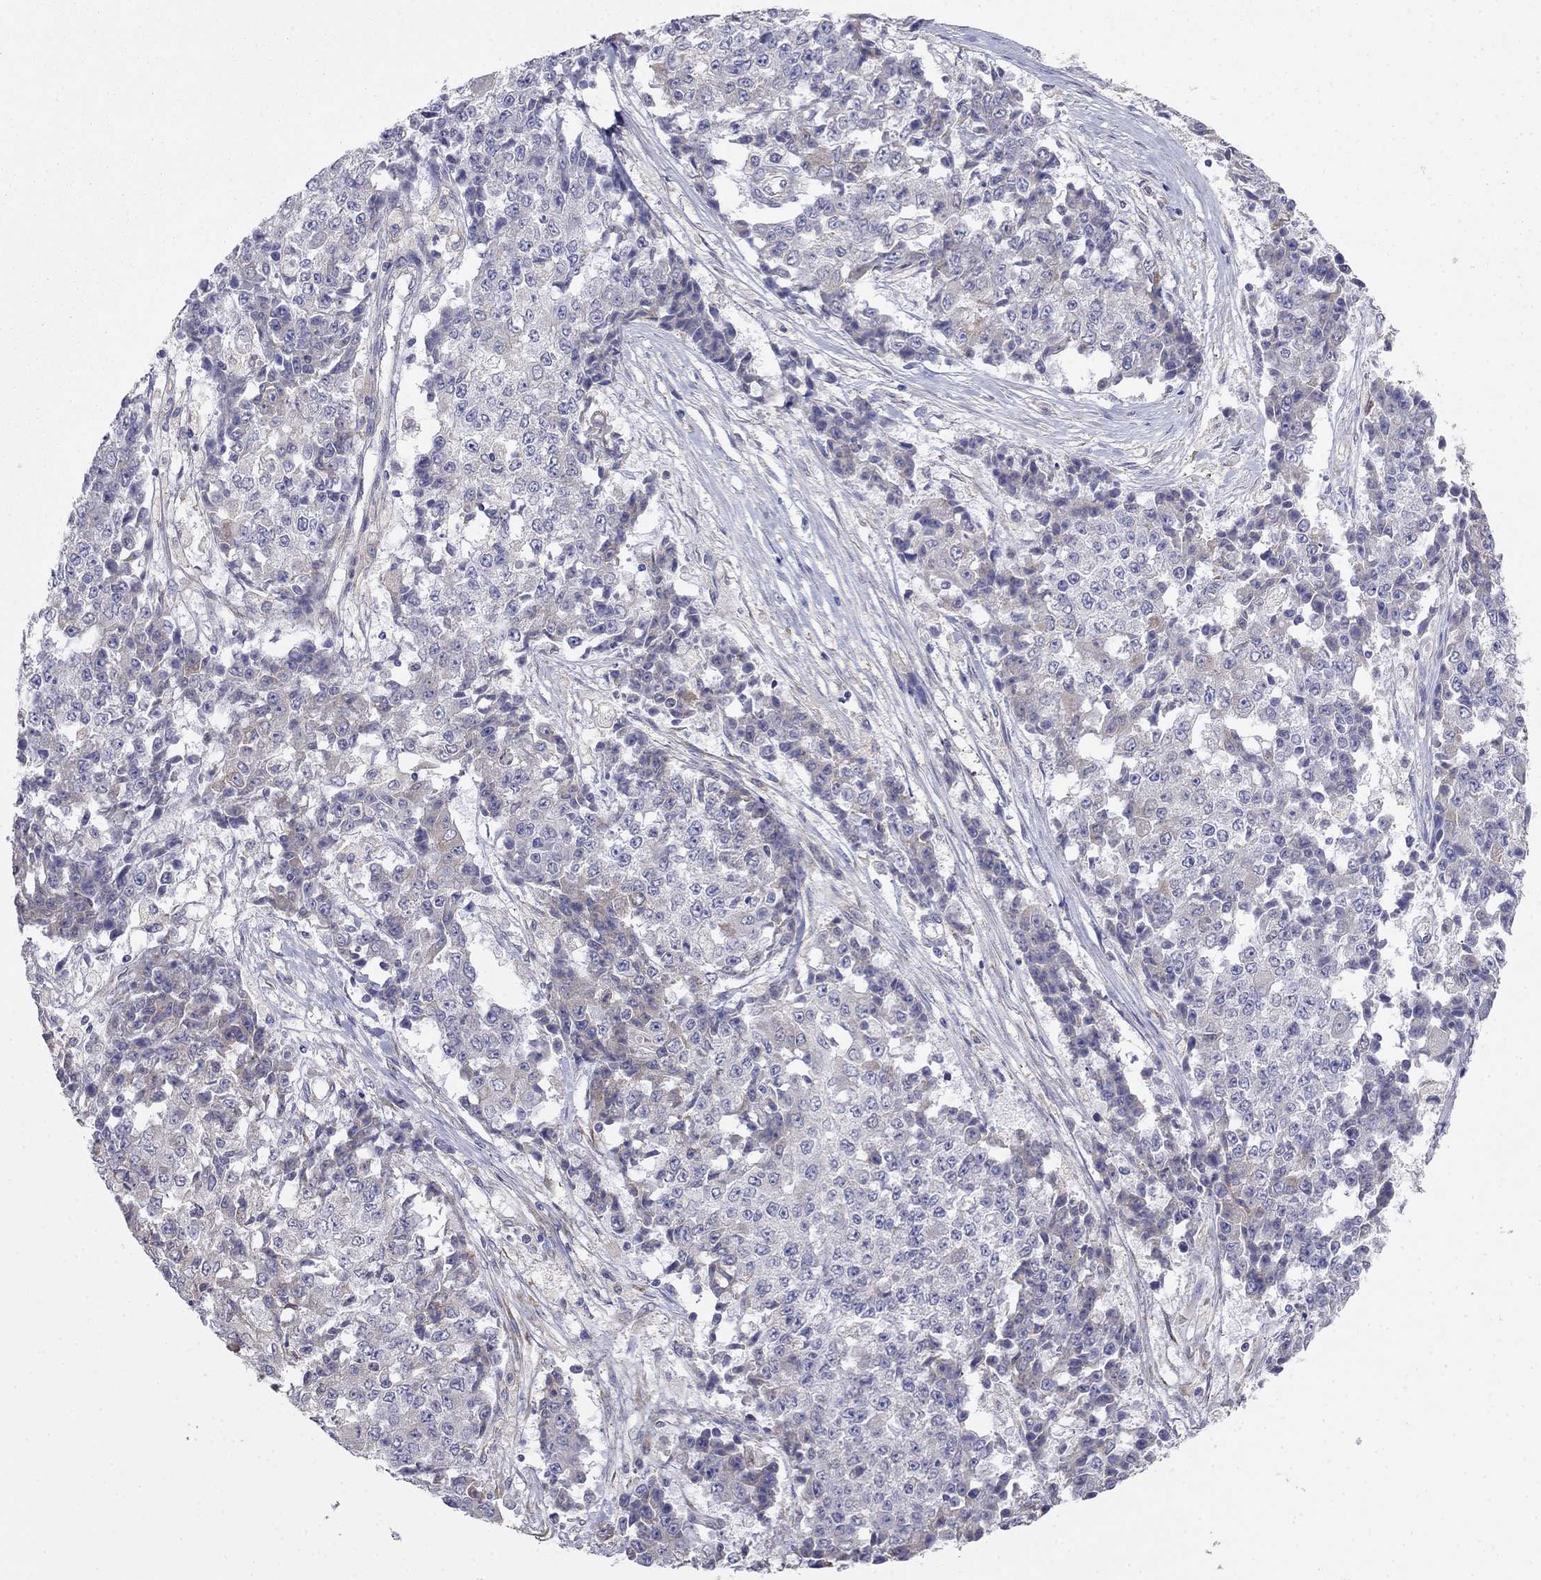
{"staining": {"intensity": "weak", "quantity": "<25%", "location": "cytoplasmic/membranous"}, "tissue": "ovarian cancer", "cell_type": "Tumor cells", "image_type": "cancer", "snomed": [{"axis": "morphology", "description": "Carcinoma, endometroid"}, {"axis": "topography", "description": "Ovary"}], "caption": "High magnification brightfield microscopy of endometroid carcinoma (ovarian) stained with DAB (3,3'-diaminobenzidine) (brown) and counterstained with hematoxylin (blue): tumor cells show no significant staining.", "gene": "LONRF2", "patient": {"sex": "female", "age": 42}}